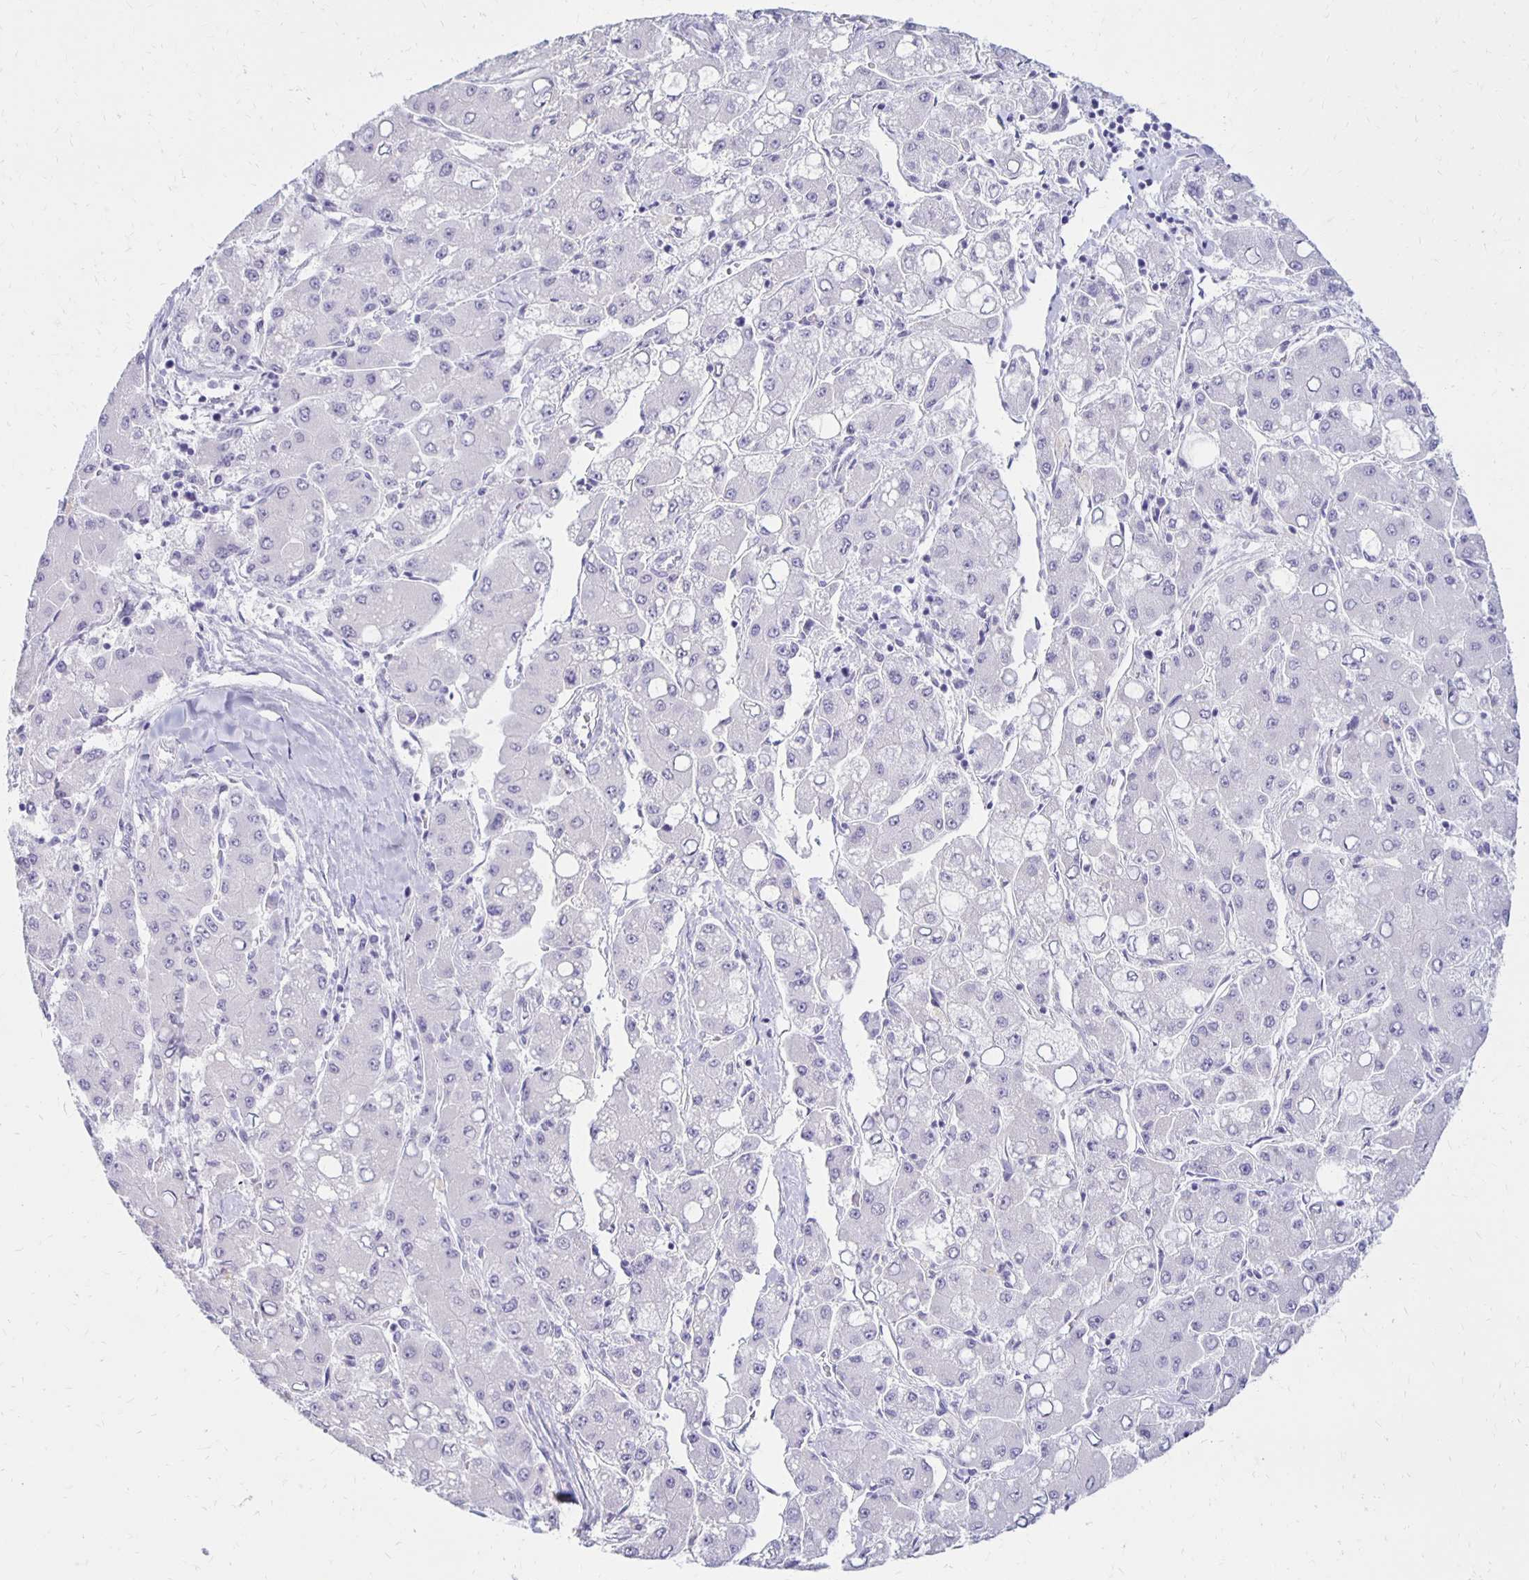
{"staining": {"intensity": "negative", "quantity": "none", "location": "none"}, "tissue": "liver cancer", "cell_type": "Tumor cells", "image_type": "cancer", "snomed": [{"axis": "morphology", "description": "Carcinoma, Hepatocellular, NOS"}, {"axis": "topography", "description": "Liver"}], "caption": "The IHC histopathology image has no significant positivity in tumor cells of liver cancer tissue.", "gene": "RYR1", "patient": {"sex": "male", "age": 40}}